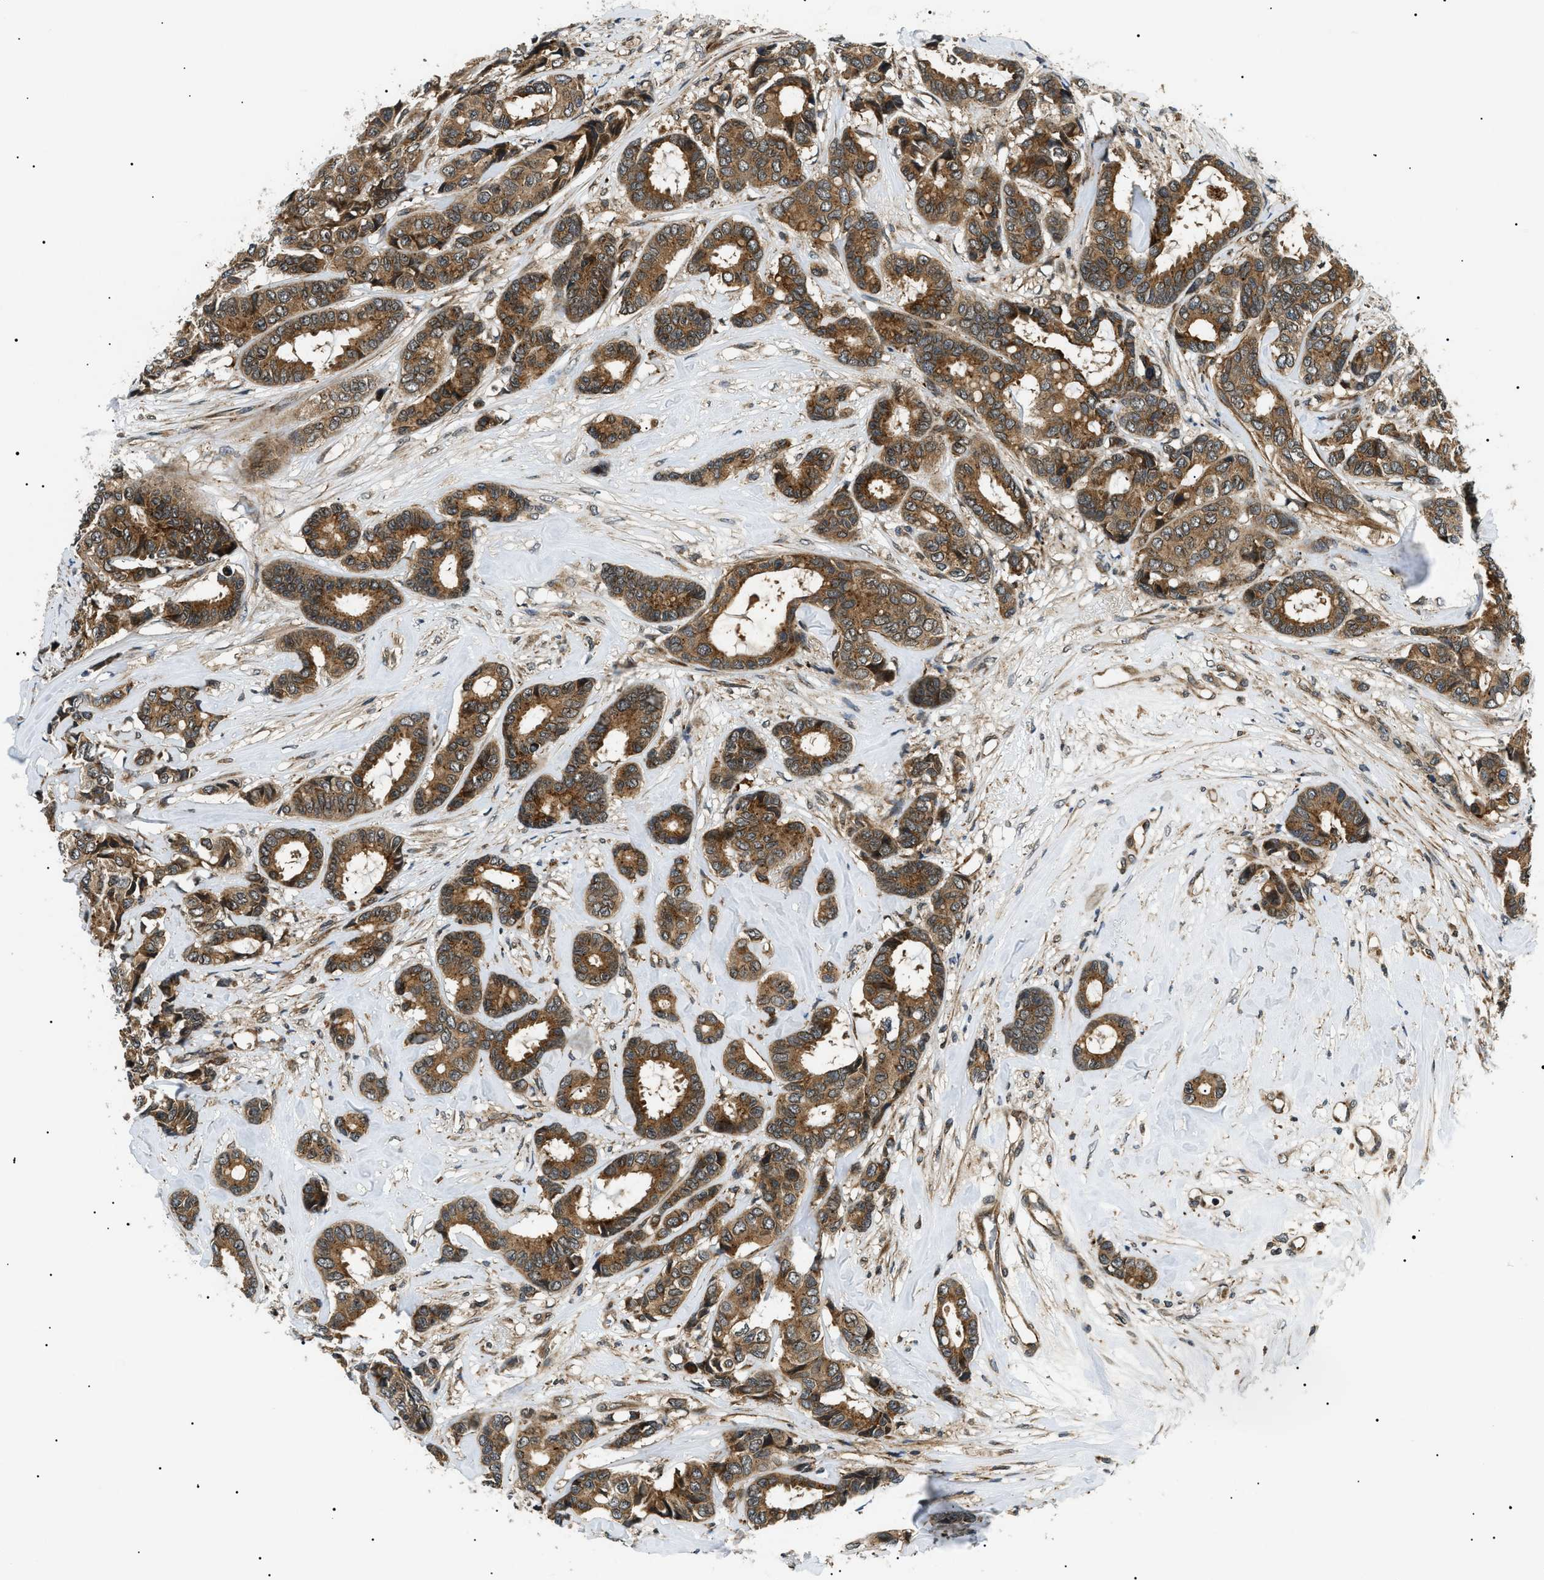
{"staining": {"intensity": "moderate", "quantity": ">75%", "location": "cytoplasmic/membranous"}, "tissue": "breast cancer", "cell_type": "Tumor cells", "image_type": "cancer", "snomed": [{"axis": "morphology", "description": "Duct carcinoma"}, {"axis": "topography", "description": "Breast"}], "caption": "Immunohistochemical staining of human breast cancer demonstrates medium levels of moderate cytoplasmic/membranous protein positivity in approximately >75% of tumor cells. The staining is performed using DAB brown chromogen to label protein expression. The nuclei are counter-stained blue using hematoxylin.", "gene": "ATP6AP1", "patient": {"sex": "female", "age": 87}}